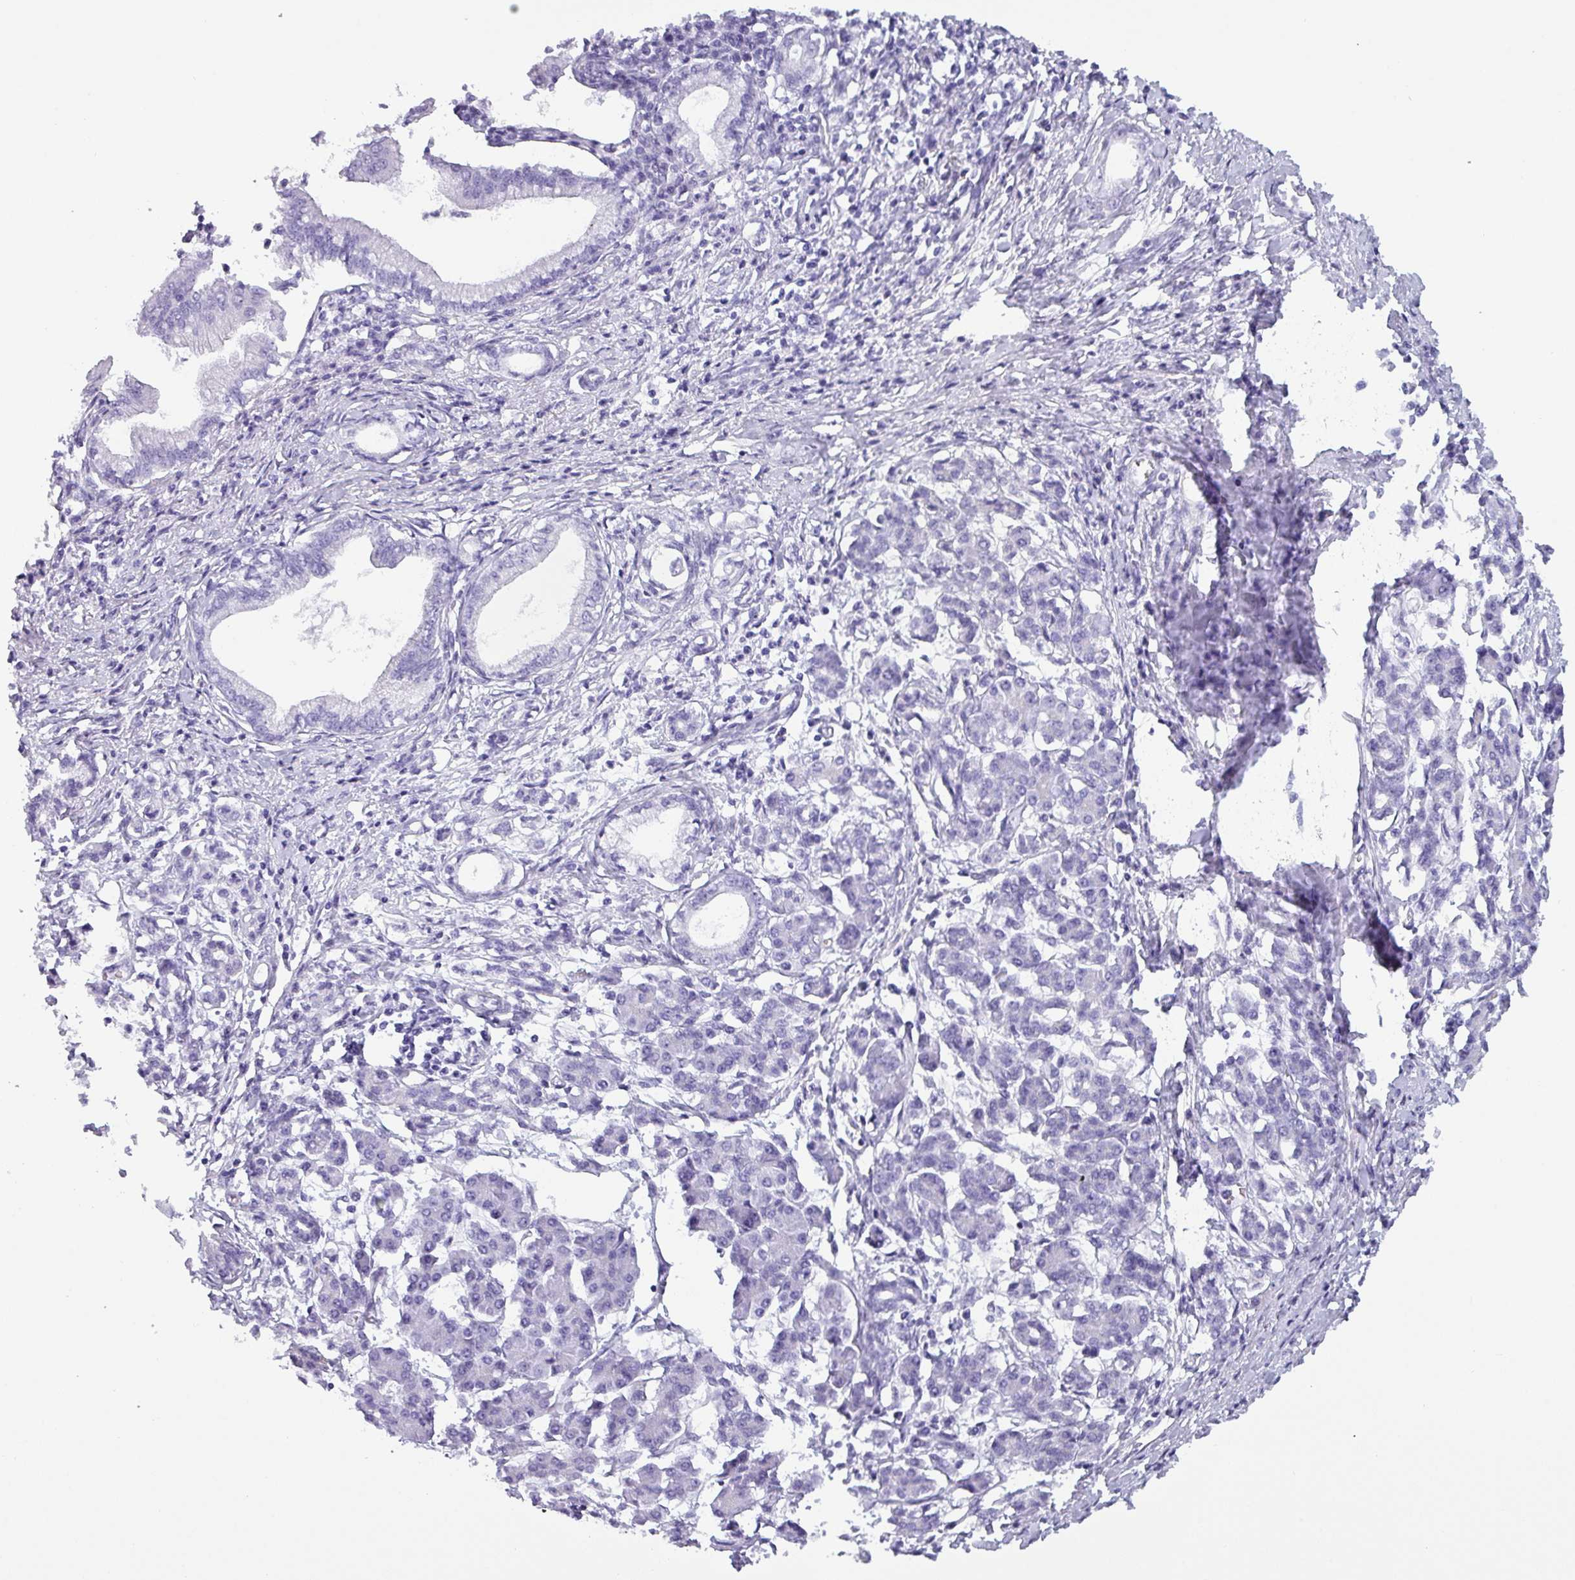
{"staining": {"intensity": "negative", "quantity": "none", "location": "none"}, "tissue": "pancreatic cancer", "cell_type": "Tumor cells", "image_type": "cancer", "snomed": [{"axis": "morphology", "description": "Adenocarcinoma, NOS"}, {"axis": "topography", "description": "Pancreas"}], "caption": "High magnification brightfield microscopy of pancreatic adenocarcinoma stained with DAB (3,3'-diaminobenzidine) (brown) and counterstained with hematoxylin (blue): tumor cells show no significant staining.", "gene": "CRYBB2", "patient": {"sex": "female", "age": 55}}